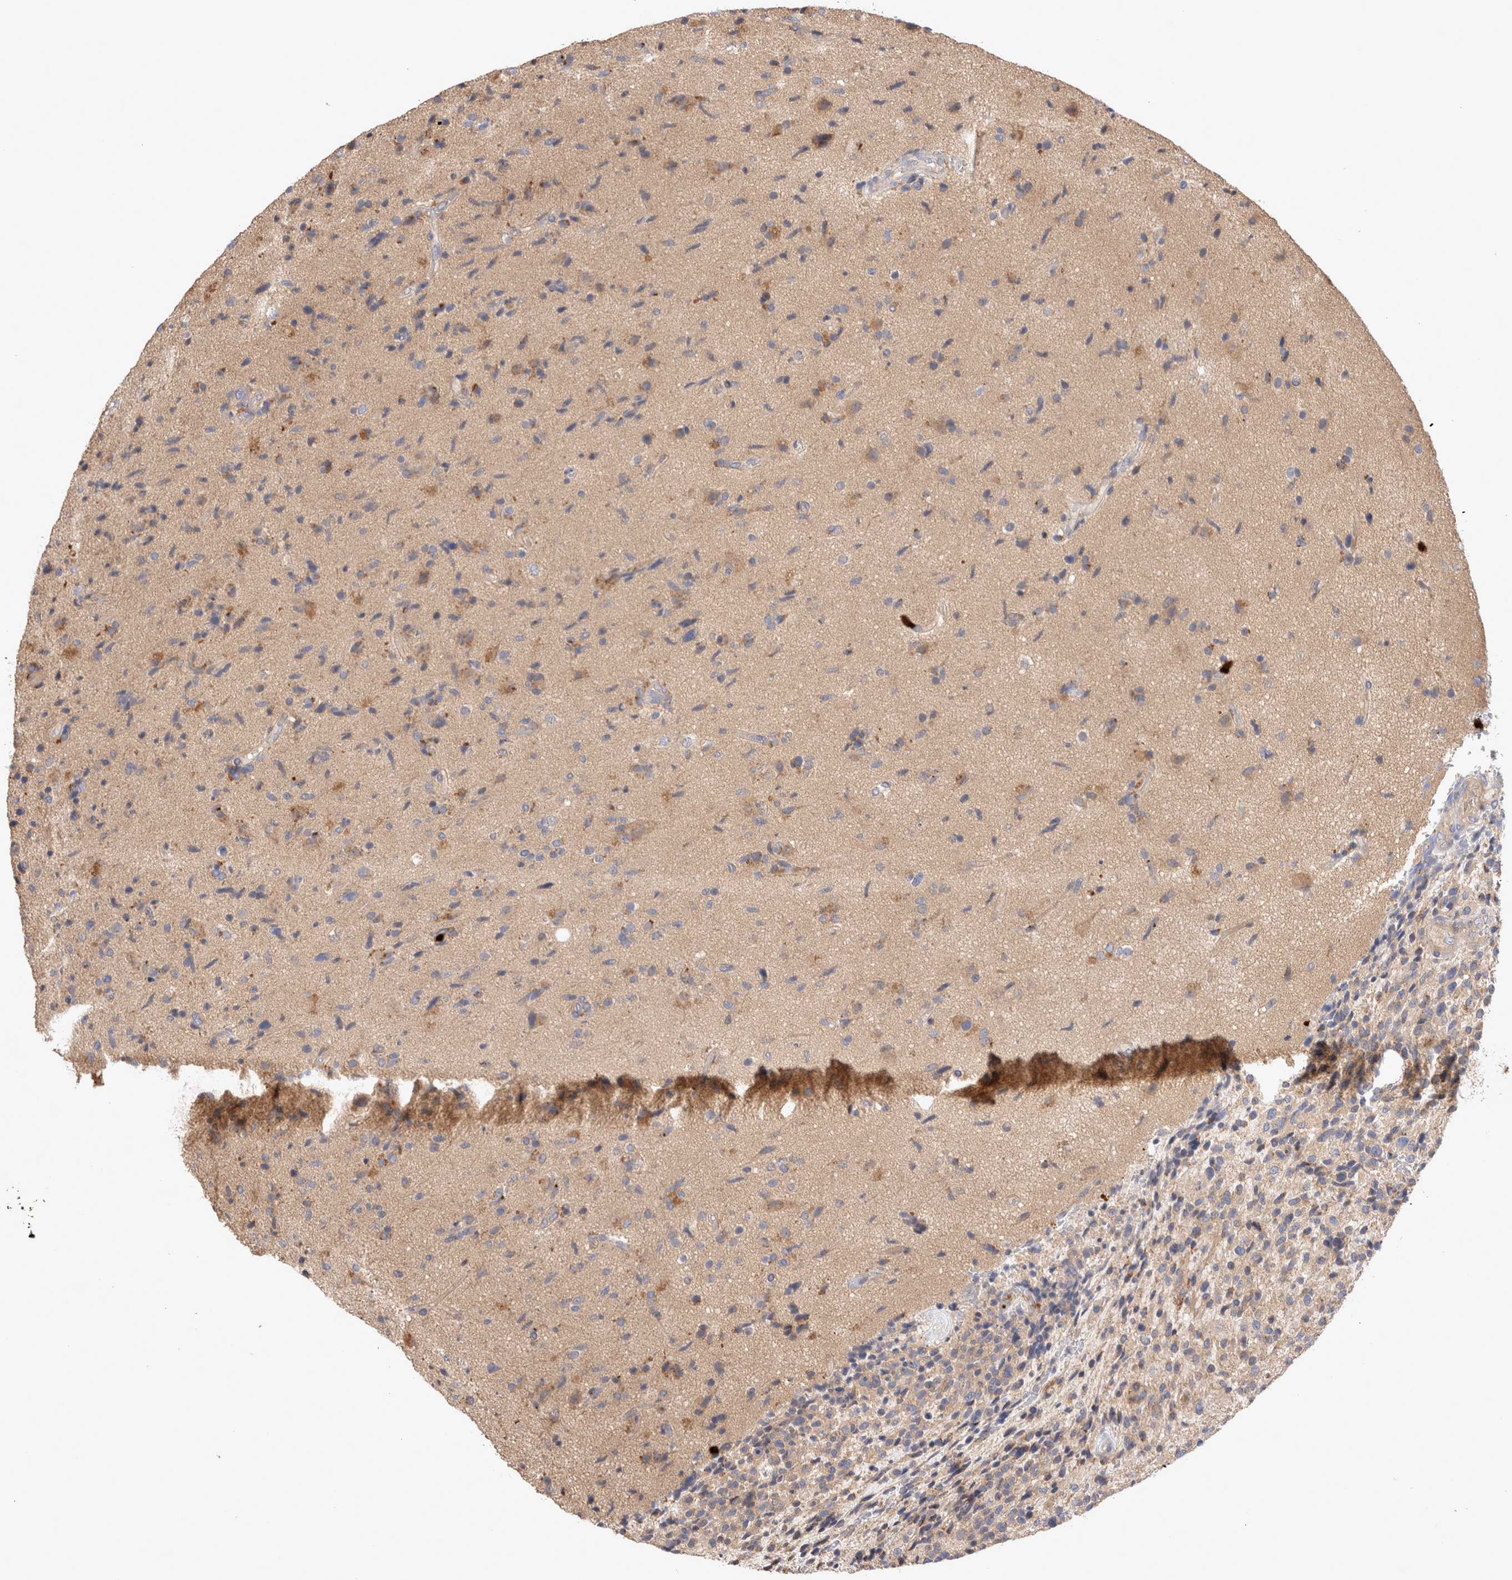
{"staining": {"intensity": "weak", "quantity": "<25%", "location": "cytoplasmic/membranous"}, "tissue": "glioma", "cell_type": "Tumor cells", "image_type": "cancer", "snomed": [{"axis": "morphology", "description": "Glioma, malignant, High grade"}, {"axis": "topography", "description": "Brain"}], "caption": "The photomicrograph reveals no significant expression in tumor cells of glioma.", "gene": "NXT2", "patient": {"sex": "male", "age": 72}}